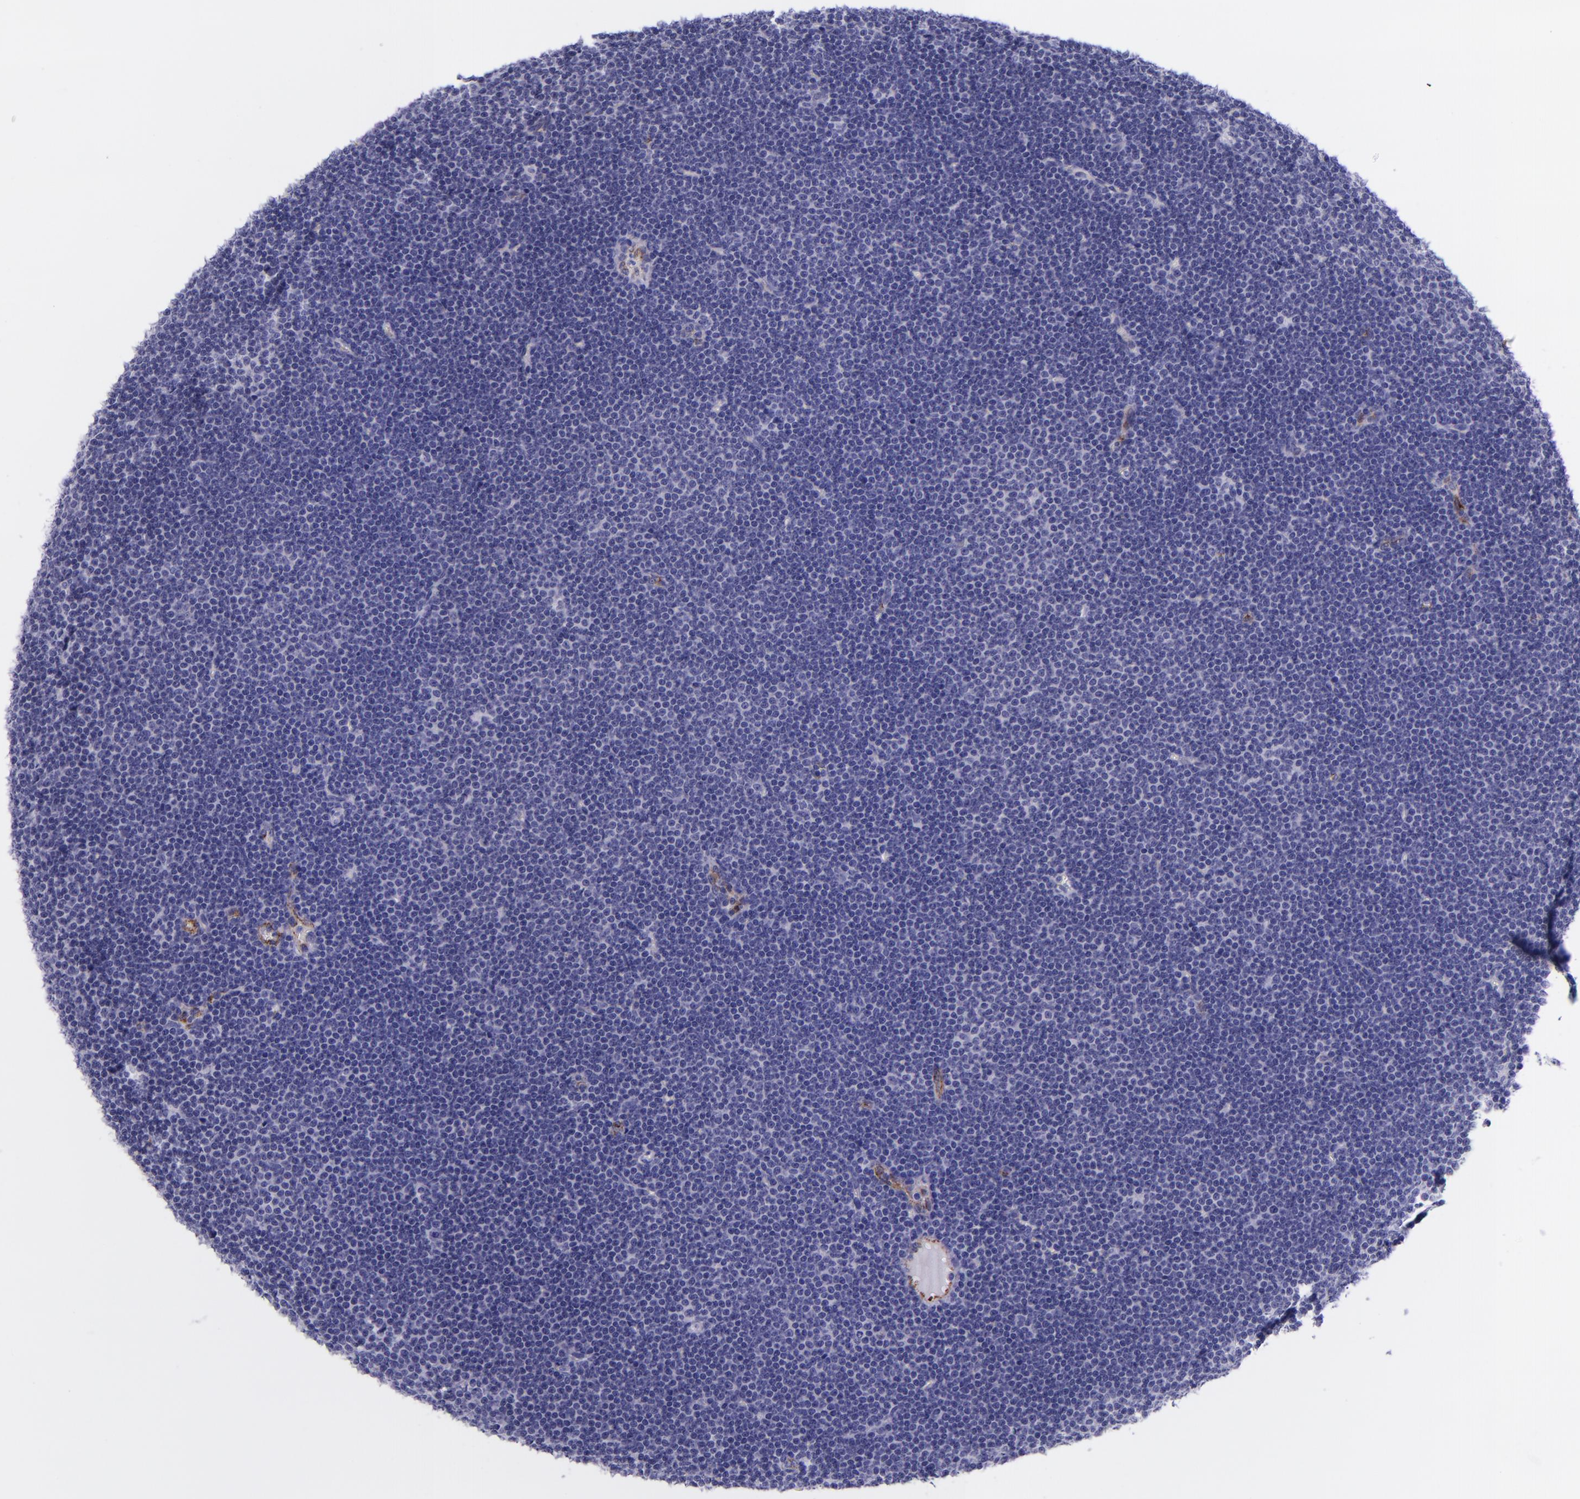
{"staining": {"intensity": "negative", "quantity": "none", "location": "none"}, "tissue": "lymphoma", "cell_type": "Tumor cells", "image_type": "cancer", "snomed": [{"axis": "morphology", "description": "Malignant lymphoma, non-Hodgkin's type, Low grade"}, {"axis": "topography", "description": "Lymph node"}], "caption": "Lymphoma was stained to show a protein in brown. There is no significant positivity in tumor cells.", "gene": "SELE", "patient": {"sex": "female", "age": 73}}